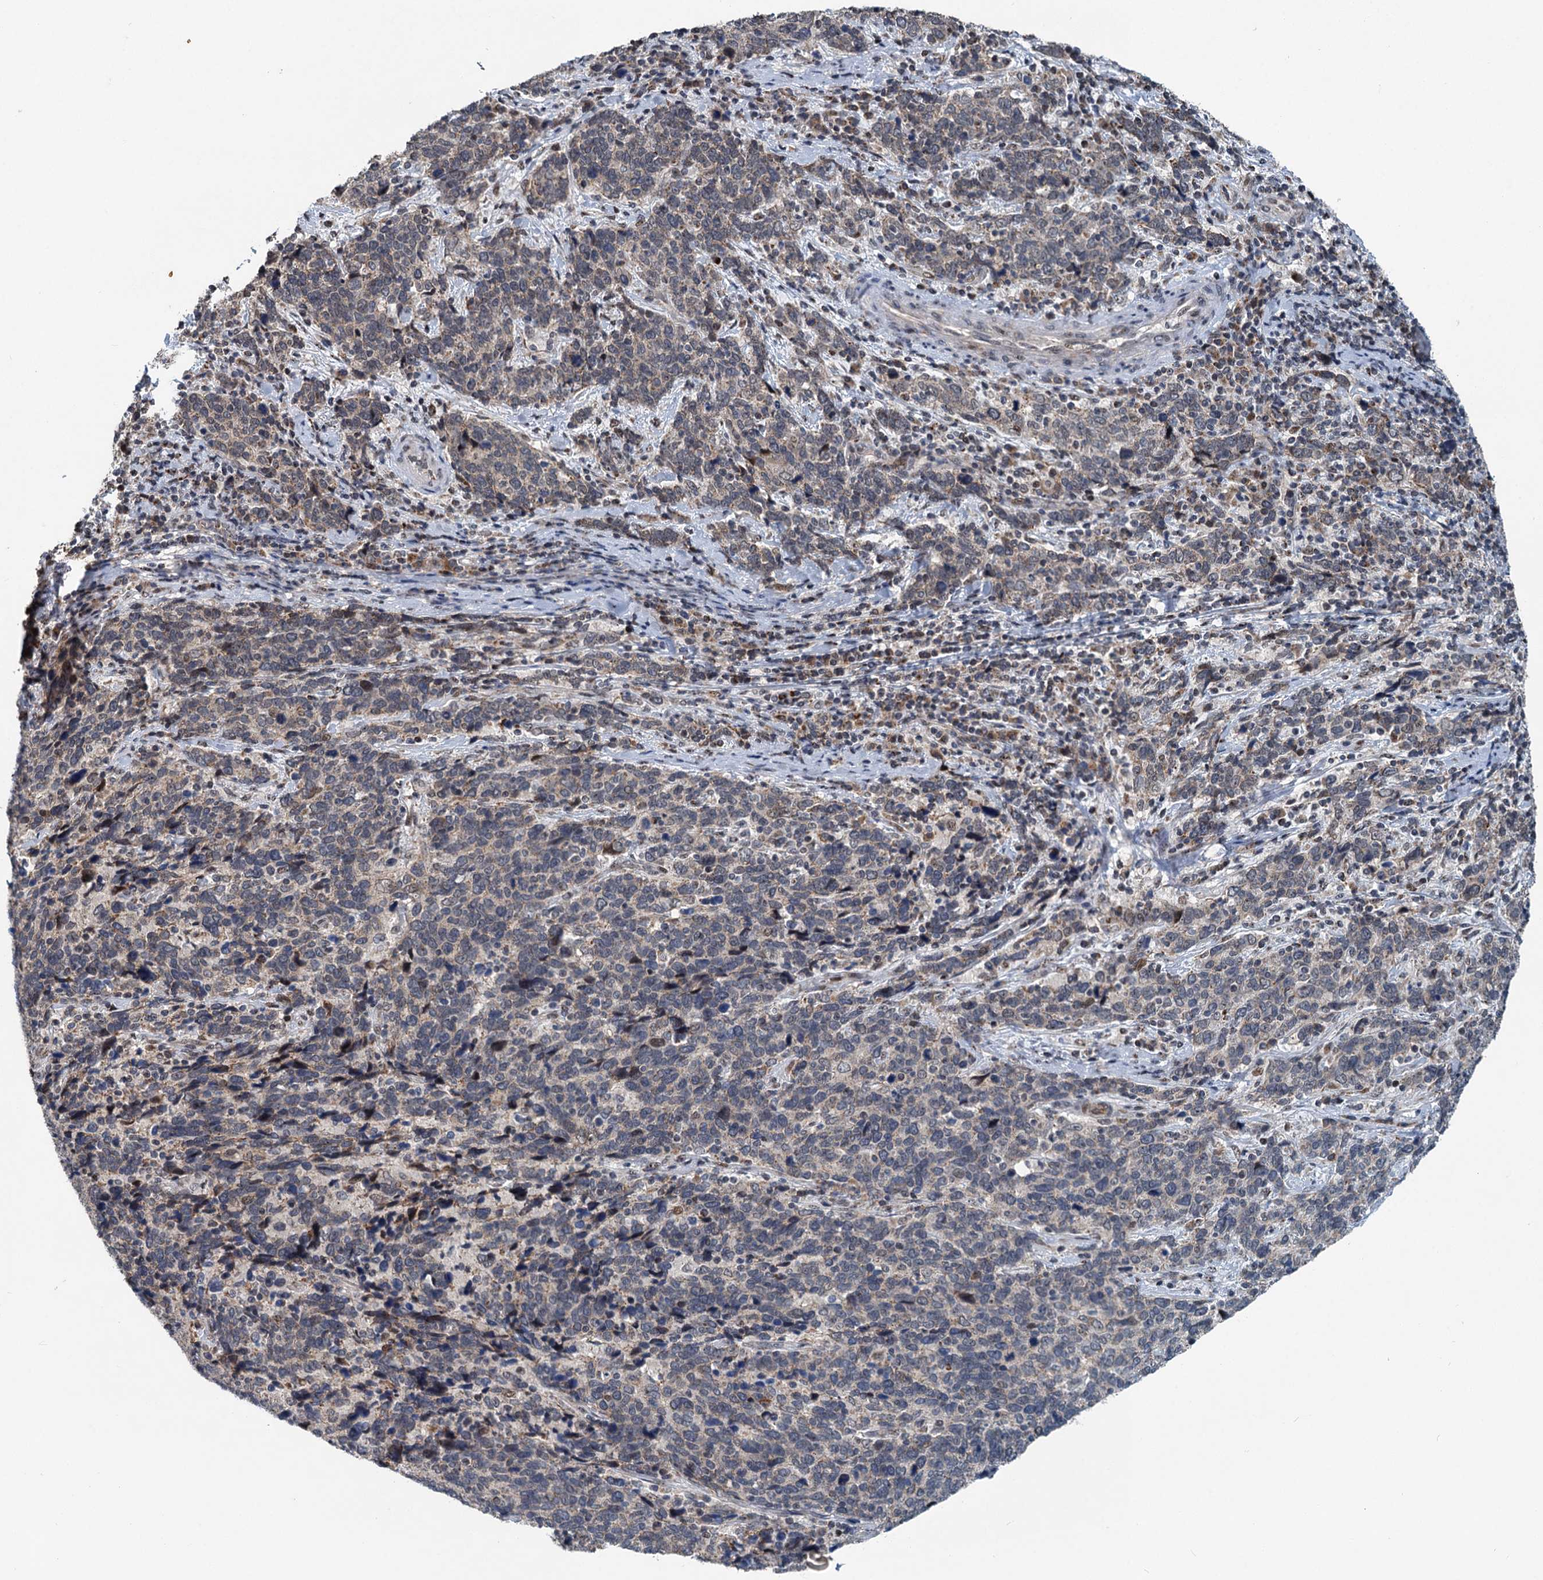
{"staining": {"intensity": "weak", "quantity": "25%-75%", "location": "cytoplasmic/membranous"}, "tissue": "cervical cancer", "cell_type": "Tumor cells", "image_type": "cancer", "snomed": [{"axis": "morphology", "description": "Squamous cell carcinoma, NOS"}, {"axis": "topography", "description": "Cervix"}], "caption": "This histopathology image exhibits cervical cancer (squamous cell carcinoma) stained with immunohistochemistry to label a protein in brown. The cytoplasmic/membranous of tumor cells show weak positivity for the protein. Nuclei are counter-stained blue.", "gene": "RITA1", "patient": {"sex": "female", "age": 41}}